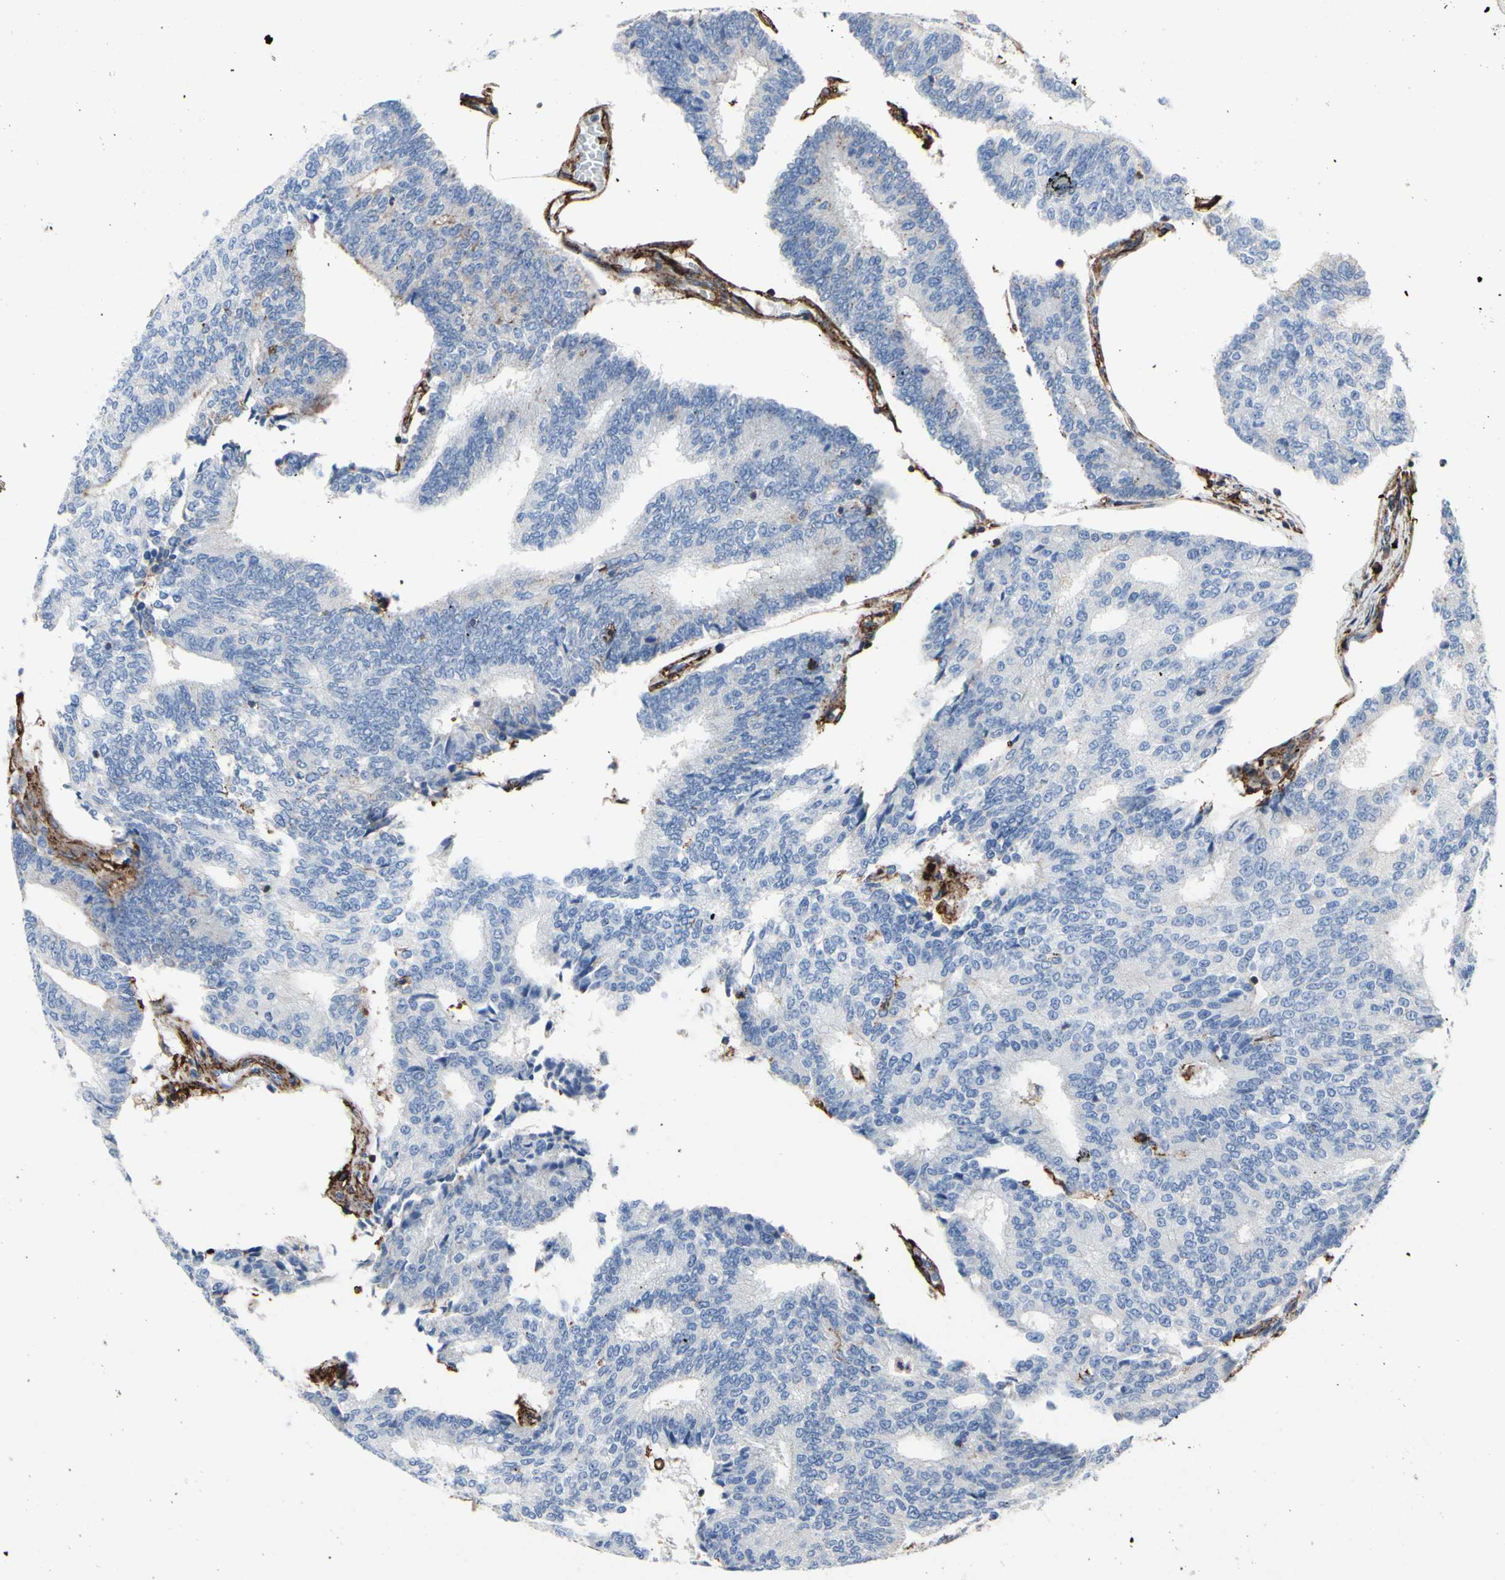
{"staining": {"intensity": "negative", "quantity": "none", "location": "none"}, "tissue": "prostate cancer", "cell_type": "Tumor cells", "image_type": "cancer", "snomed": [{"axis": "morphology", "description": "Adenocarcinoma, High grade"}, {"axis": "topography", "description": "Prostate"}], "caption": "The histopathology image displays no staining of tumor cells in prostate cancer.", "gene": "ANXA6", "patient": {"sex": "male", "age": 55}}